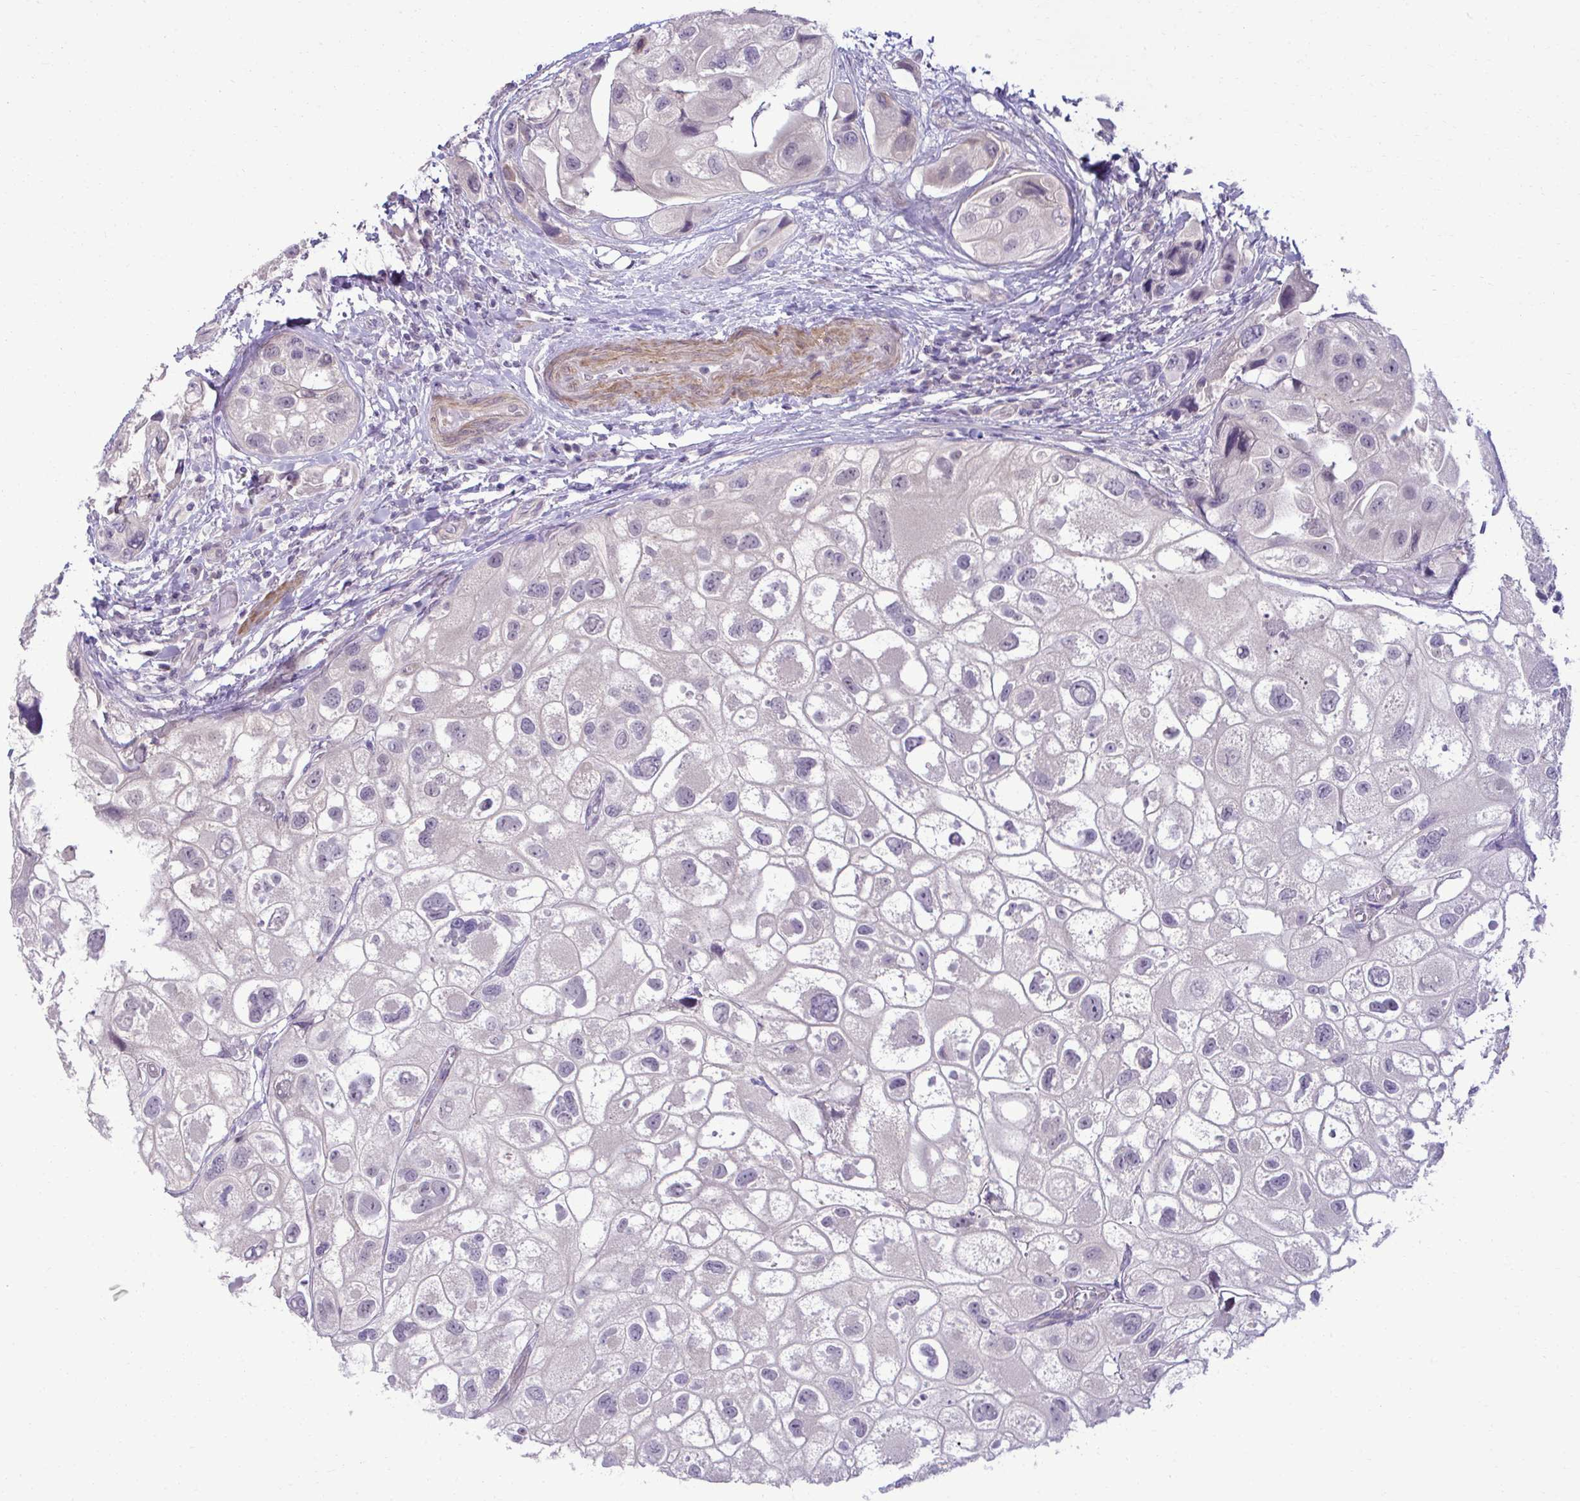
{"staining": {"intensity": "negative", "quantity": "none", "location": "none"}, "tissue": "urothelial cancer", "cell_type": "Tumor cells", "image_type": "cancer", "snomed": [{"axis": "morphology", "description": "Urothelial carcinoma, High grade"}, {"axis": "topography", "description": "Urinary bladder"}], "caption": "An image of high-grade urothelial carcinoma stained for a protein shows no brown staining in tumor cells.", "gene": "SLC30A3", "patient": {"sex": "female", "age": 64}}